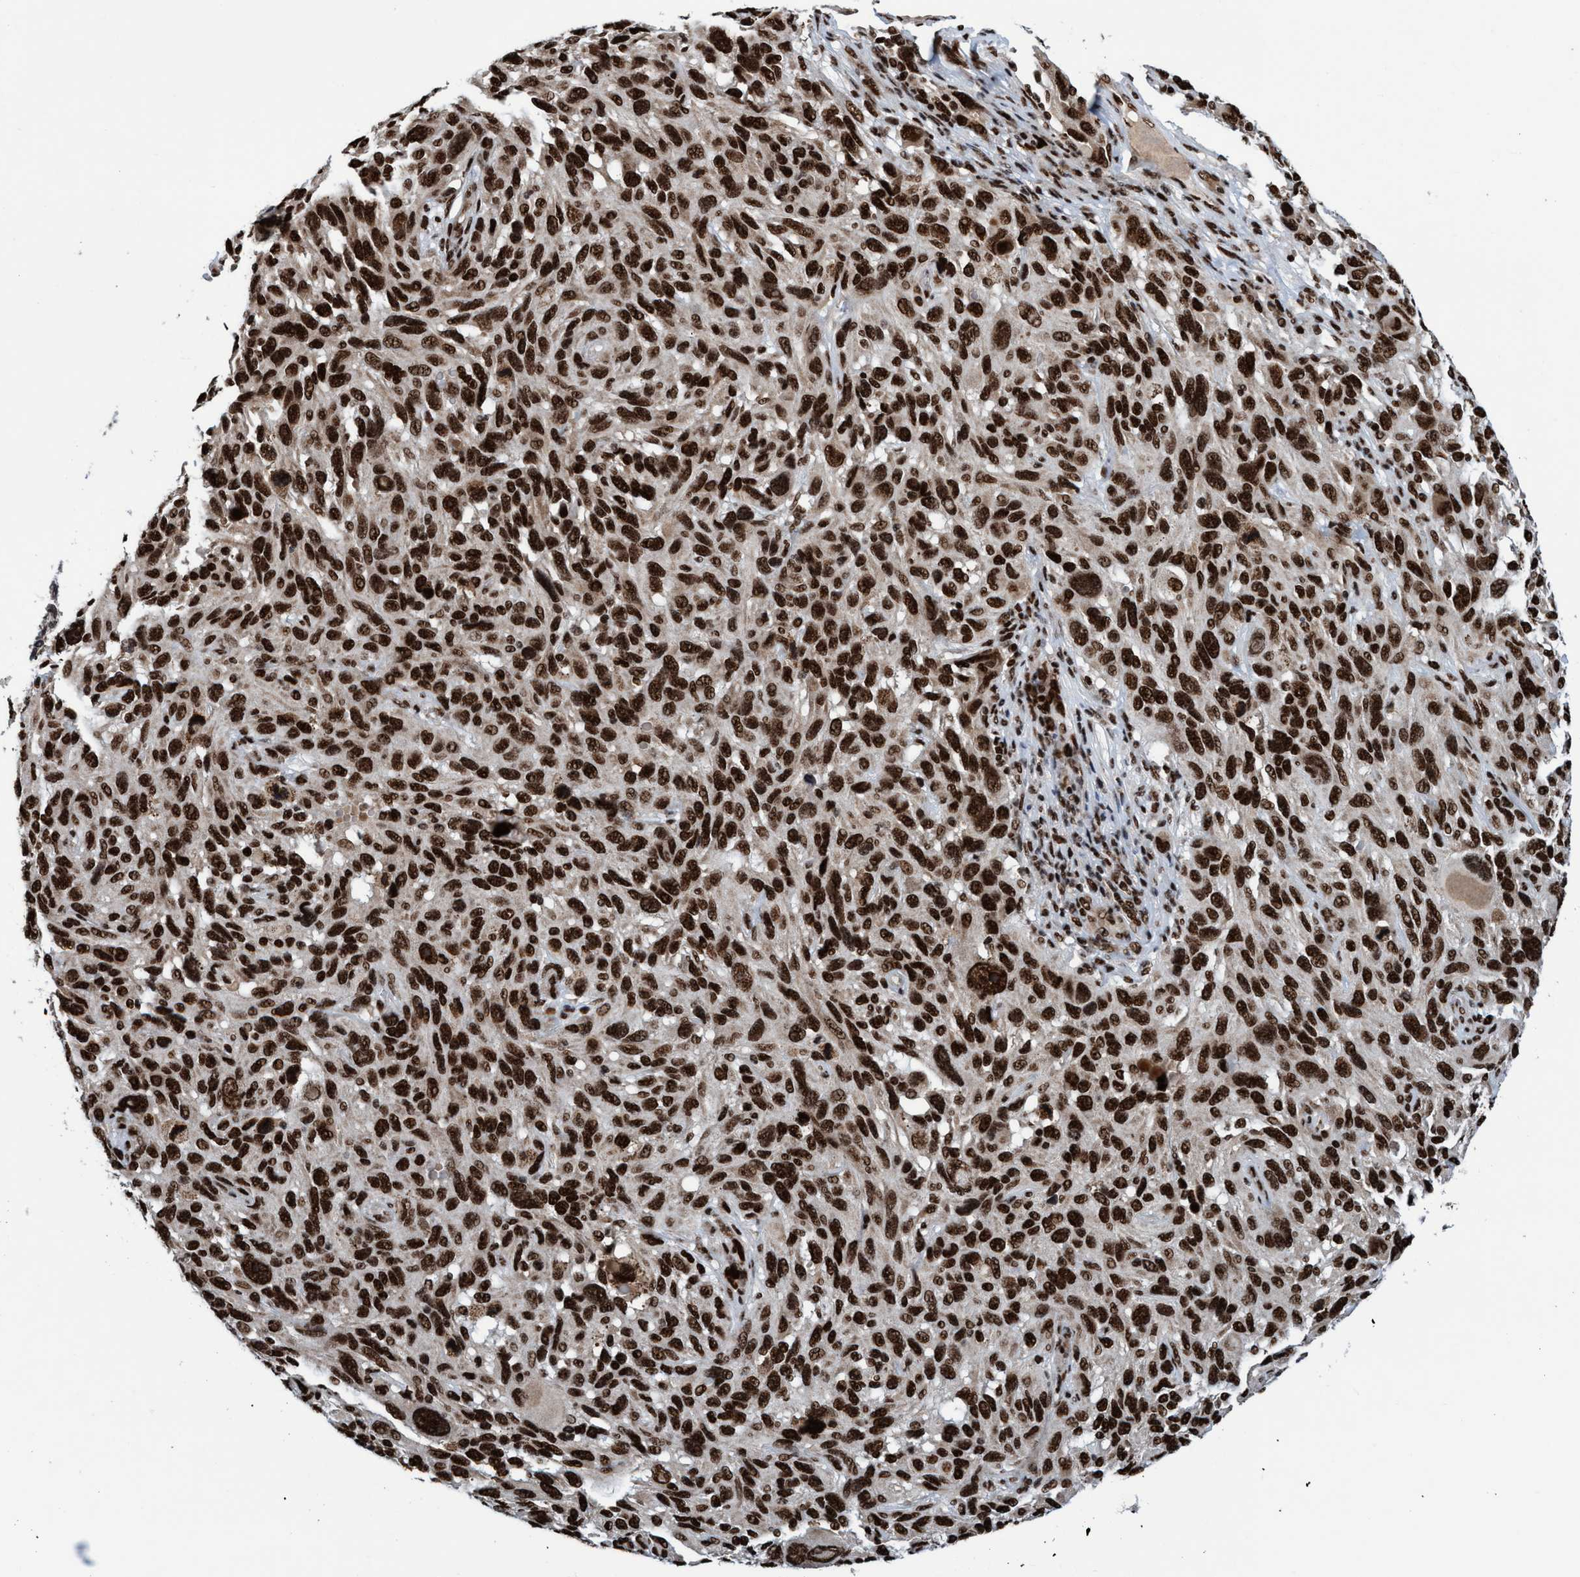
{"staining": {"intensity": "strong", "quantity": ">75%", "location": "nuclear"}, "tissue": "melanoma", "cell_type": "Tumor cells", "image_type": "cancer", "snomed": [{"axis": "morphology", "description": "Malignant melanoma, NOS"}, {"axis": "topography", "description": "Skin"}], "caption": "Strong nuclear staining is seen in approximately >75% of tumor cells in melanoma. The staining is performed using DAB (3,3'-diaminobenzidine) brown chromogen to label protein expression. The nuclei are counter-stained blue using hematoxylin.", "gene": "TOPBP1", "patient": {"sex": "male", "age": 53}}